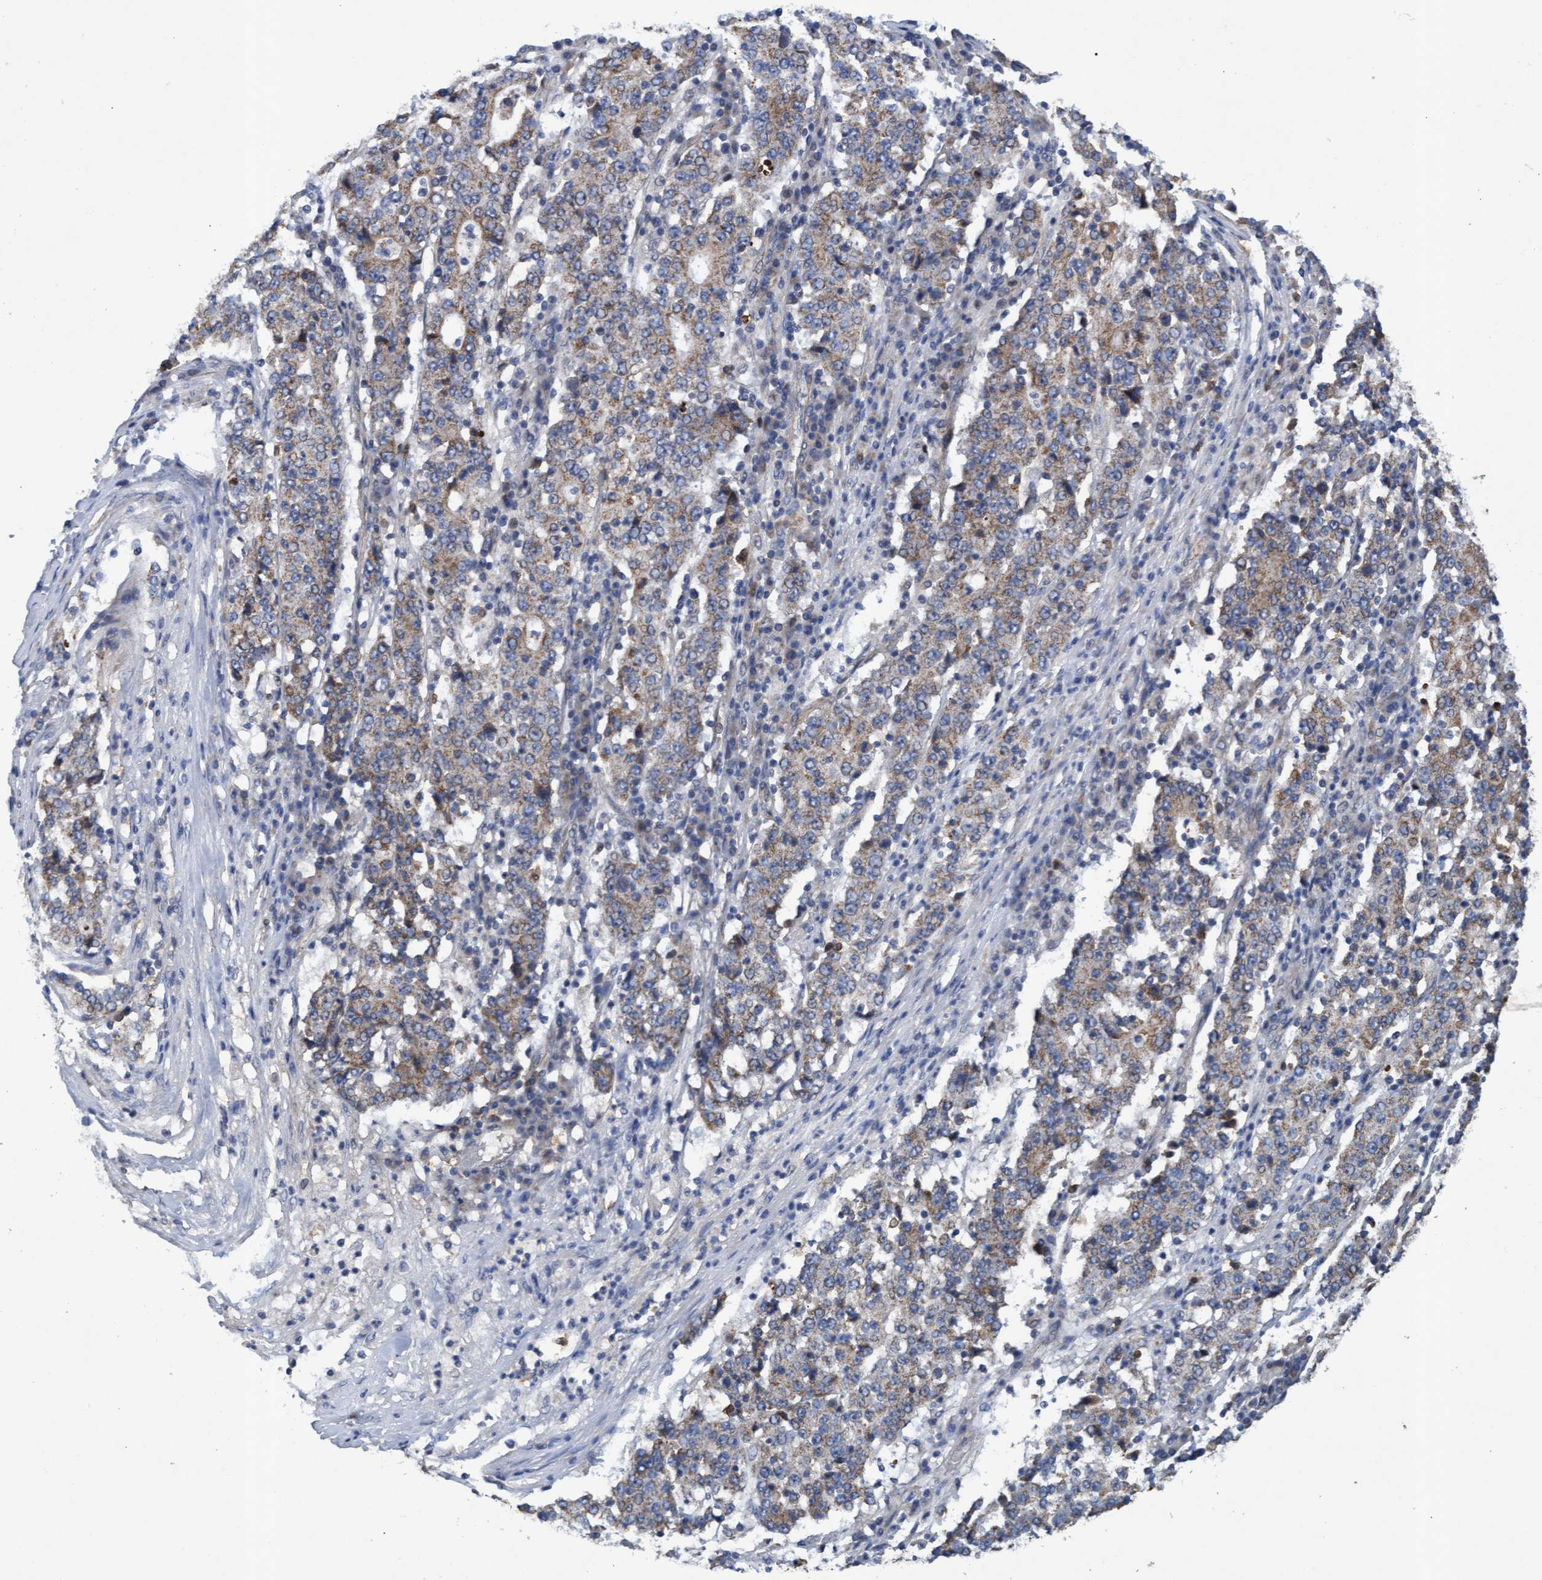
{"staining": {"intensity": "weak", "quantity": ">75%", "location": "cytoplasmic/membranous"}, "tissue": "stomach cancer", "cell_type": "Tumor cells", "image_type": "cancer", "snomed": [{"axis": "morphology", "description": "Adenocarcinoma, NOS"}, {"axis": "topography", "description": "Stomach"}], "caption": "Weak cytoplasmic/membranous protein staining is appreciated in about >75% of tumor cells in stomach cancer (adenocarcinoma). (Brightfield microscopy of DAB IHC at high magnification).", "gene": "MRPL38", "patient": {"sex": "male", "age": 59}}